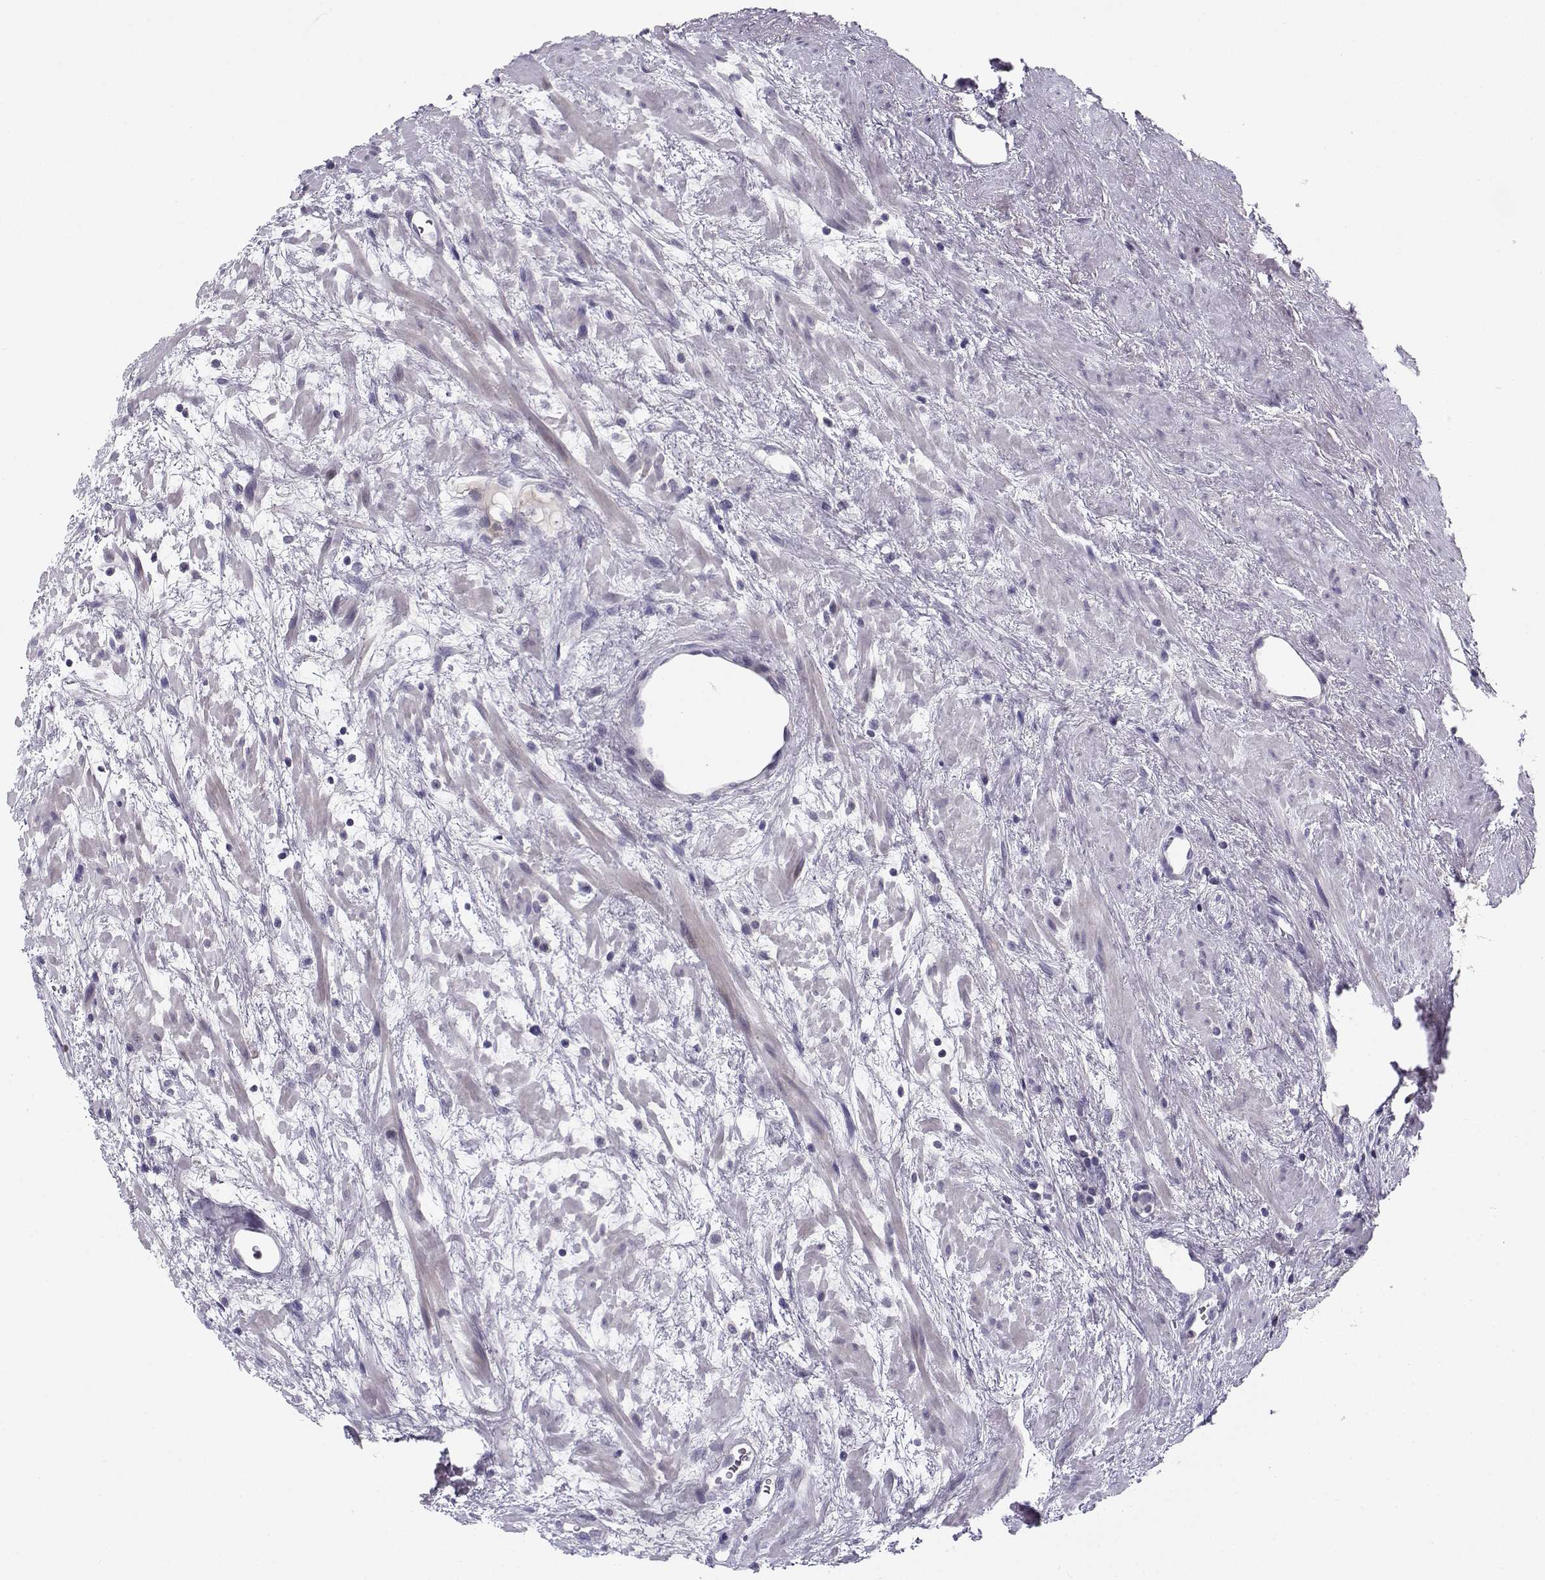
{"staining": {"intensity": "negative", "quantity": "none", "location": "none"}, "tissue": "prostate cancer", "cell_type": "Tumor cells", "image_type": "cancer", "snomed": [{"axis": "morphology", "description": "Adenocarcinoma, NOS"}, {"axis": "topography", "description": "Prostate and seminal vesicle, NOS"}], "caption": "High power microscopy histopathology image of an immunohistochemistry image of prostate cancer (adenocarcinoma), revealing no significant positivity in tumor cells.", "gene": "DDX25", "patient": {"sex": "male", "age": 63}}